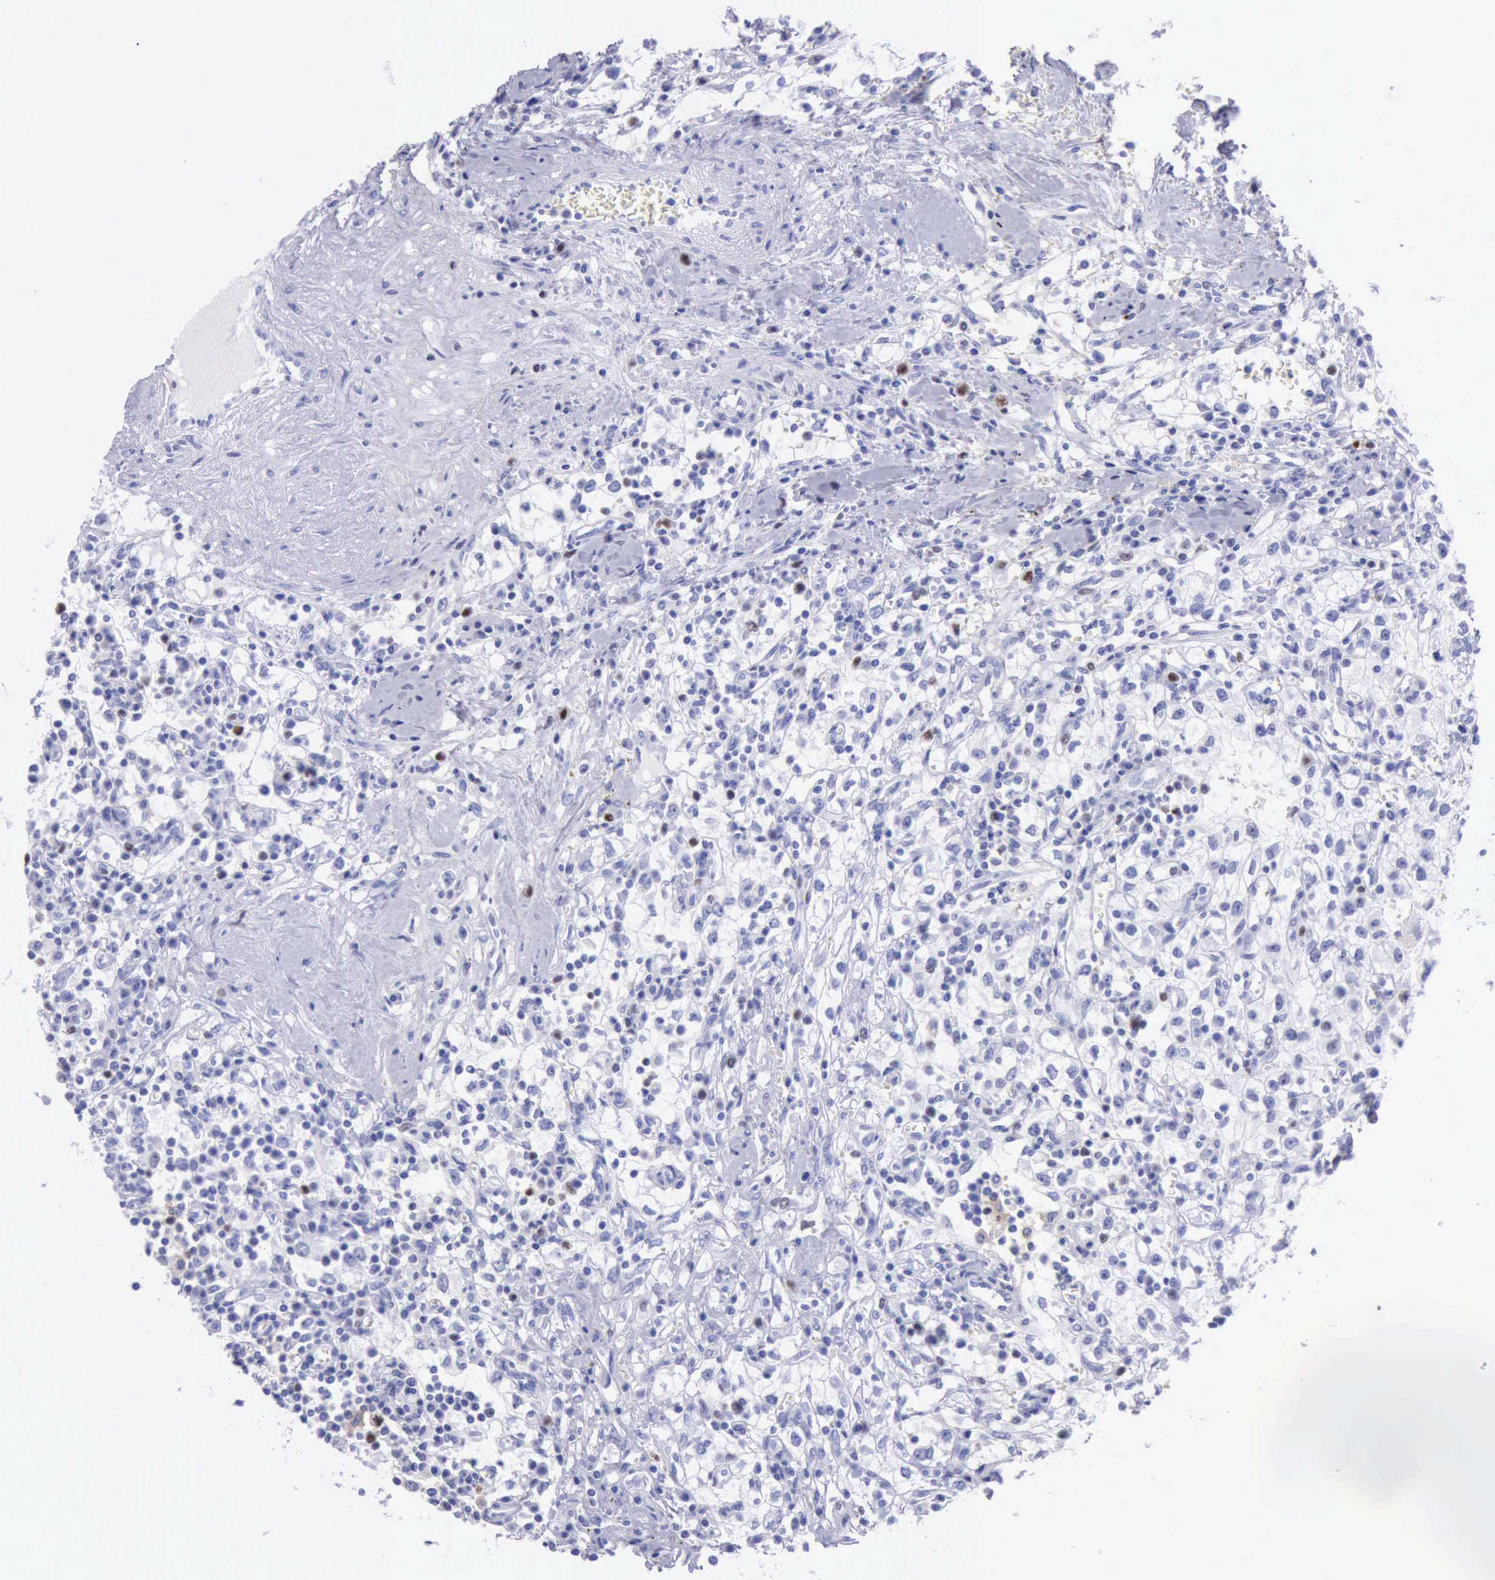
{"staining": {"intensity": "negative", "quantity": "none", "location": "none"}, "tissue": "renal cancer", "cell_type": "Tumor cells", "image_type": "cancer", "snomed": [{"axis": "morphology", "description": "Adenocarcinoma, NOS"}, {"axis": "topography", "description": "Kidney"}], "caption": "Human renal cancer (adenocarcinoma) stained for a protein using immunohistochemistry displays no expression in tumor cells.", "gene": "MCM2", "patient": {"sex": "male", "age": 82}}